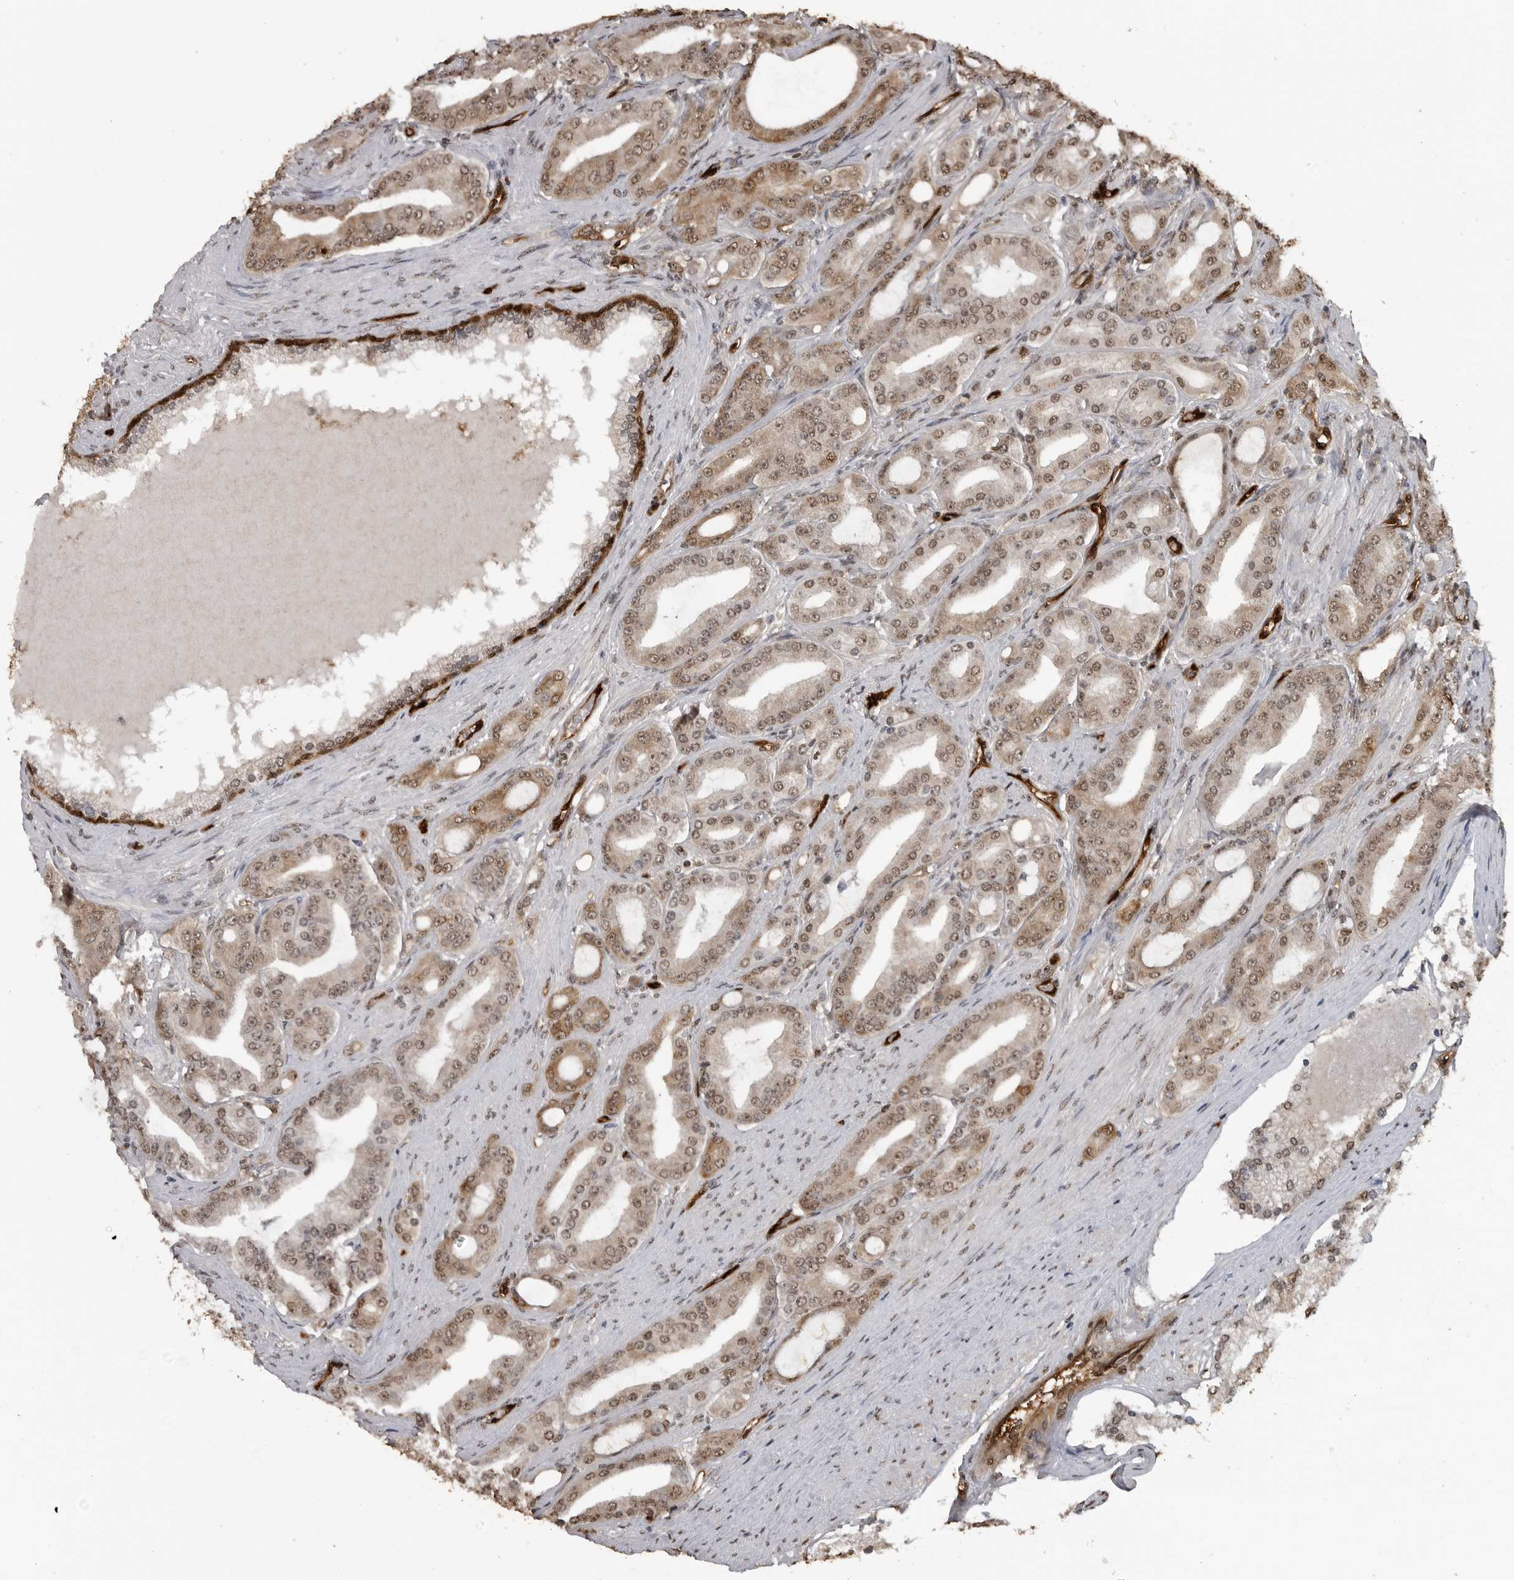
{"staining": {"intensity": "weak", "quantity": ">75%", "location": "cytoplasmic/membranous,nuclear"}, "tissue": "prostate cancer", "cell_type": "Tumor cells", "image_type": "cancer", "snomed": [{"axis": "morphology", "description": "Adenocarcinoma, High grade"}, {"axis": "topography", "description": "Prostate"}], "caption": "Immunohistochemical staining of adenocarcinoma (high-grade) (prostate) displays weak cytoplasmic/membranous and nuclear protein positivity in approximately >75% of tumor cells. (DAB (3,3'-diaminobenzidine) = brown stain, brightfield microscopy at high magnification).", "gene": "SMAD2", "patient": {"sex": "male", "age": 60}}